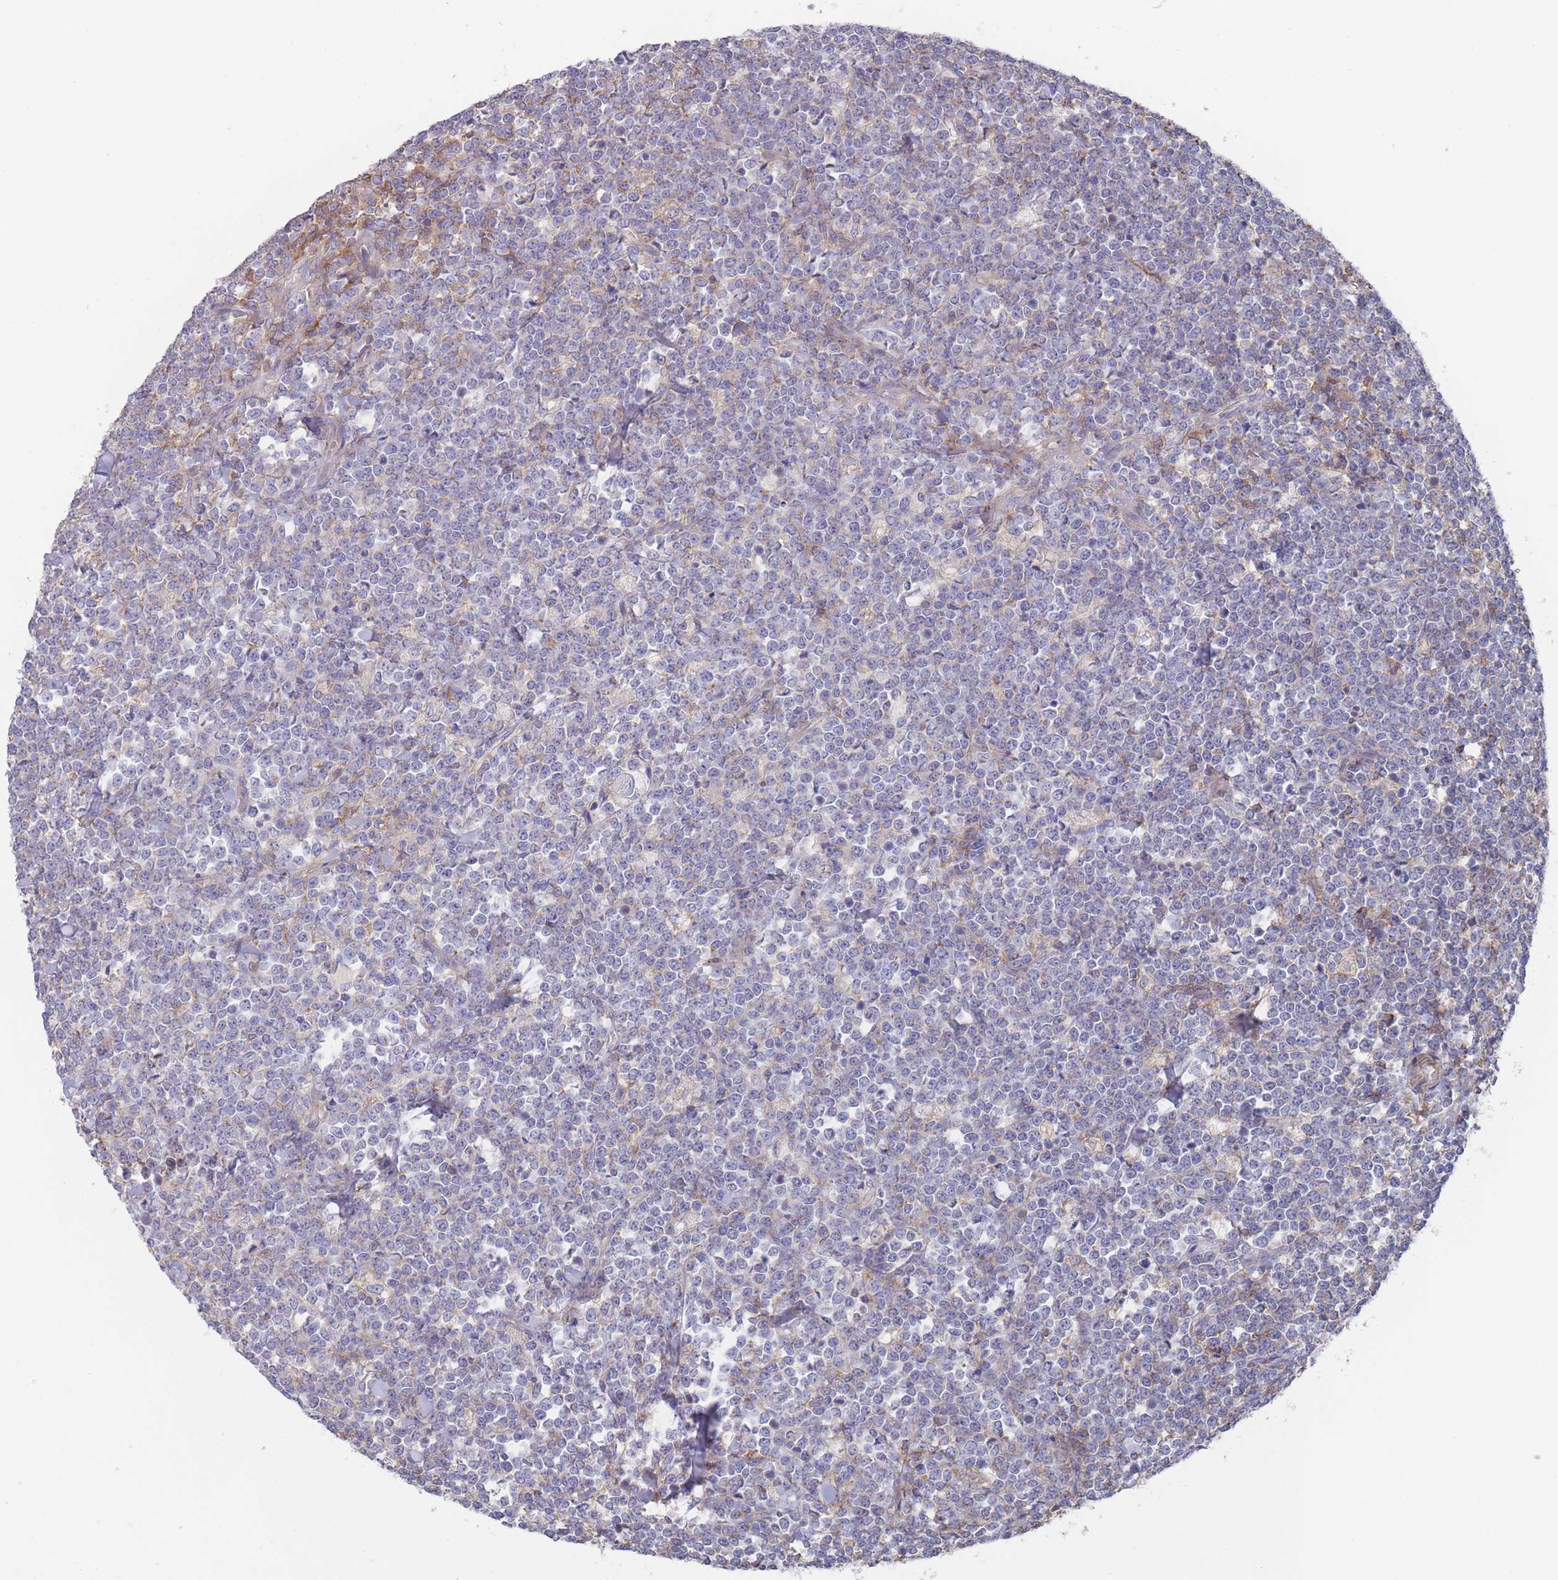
{"staining": {"intensity": "negative", "quantity": "none", "location": "none"}, "tissue": "lymphoma", "cell_type": "Tumor cells", "image_type": "cancer", "snomed": [{"axis": "morphology", "description": "Malignant lymphoma, non-Hodgkin's type, High grade"}, {"axis": "topography", "description": "Small intestine"}, {"axis": "topography", "description": "Colon"}], "caption": "A micrograph of malignant lymphoma, non-Hodgkin's type (high-grade) stained for a protein demonstrates no brown staining in tumor cells.", "gene": "SCCPDH", "patient": {"sex": "male", "age": 8}}